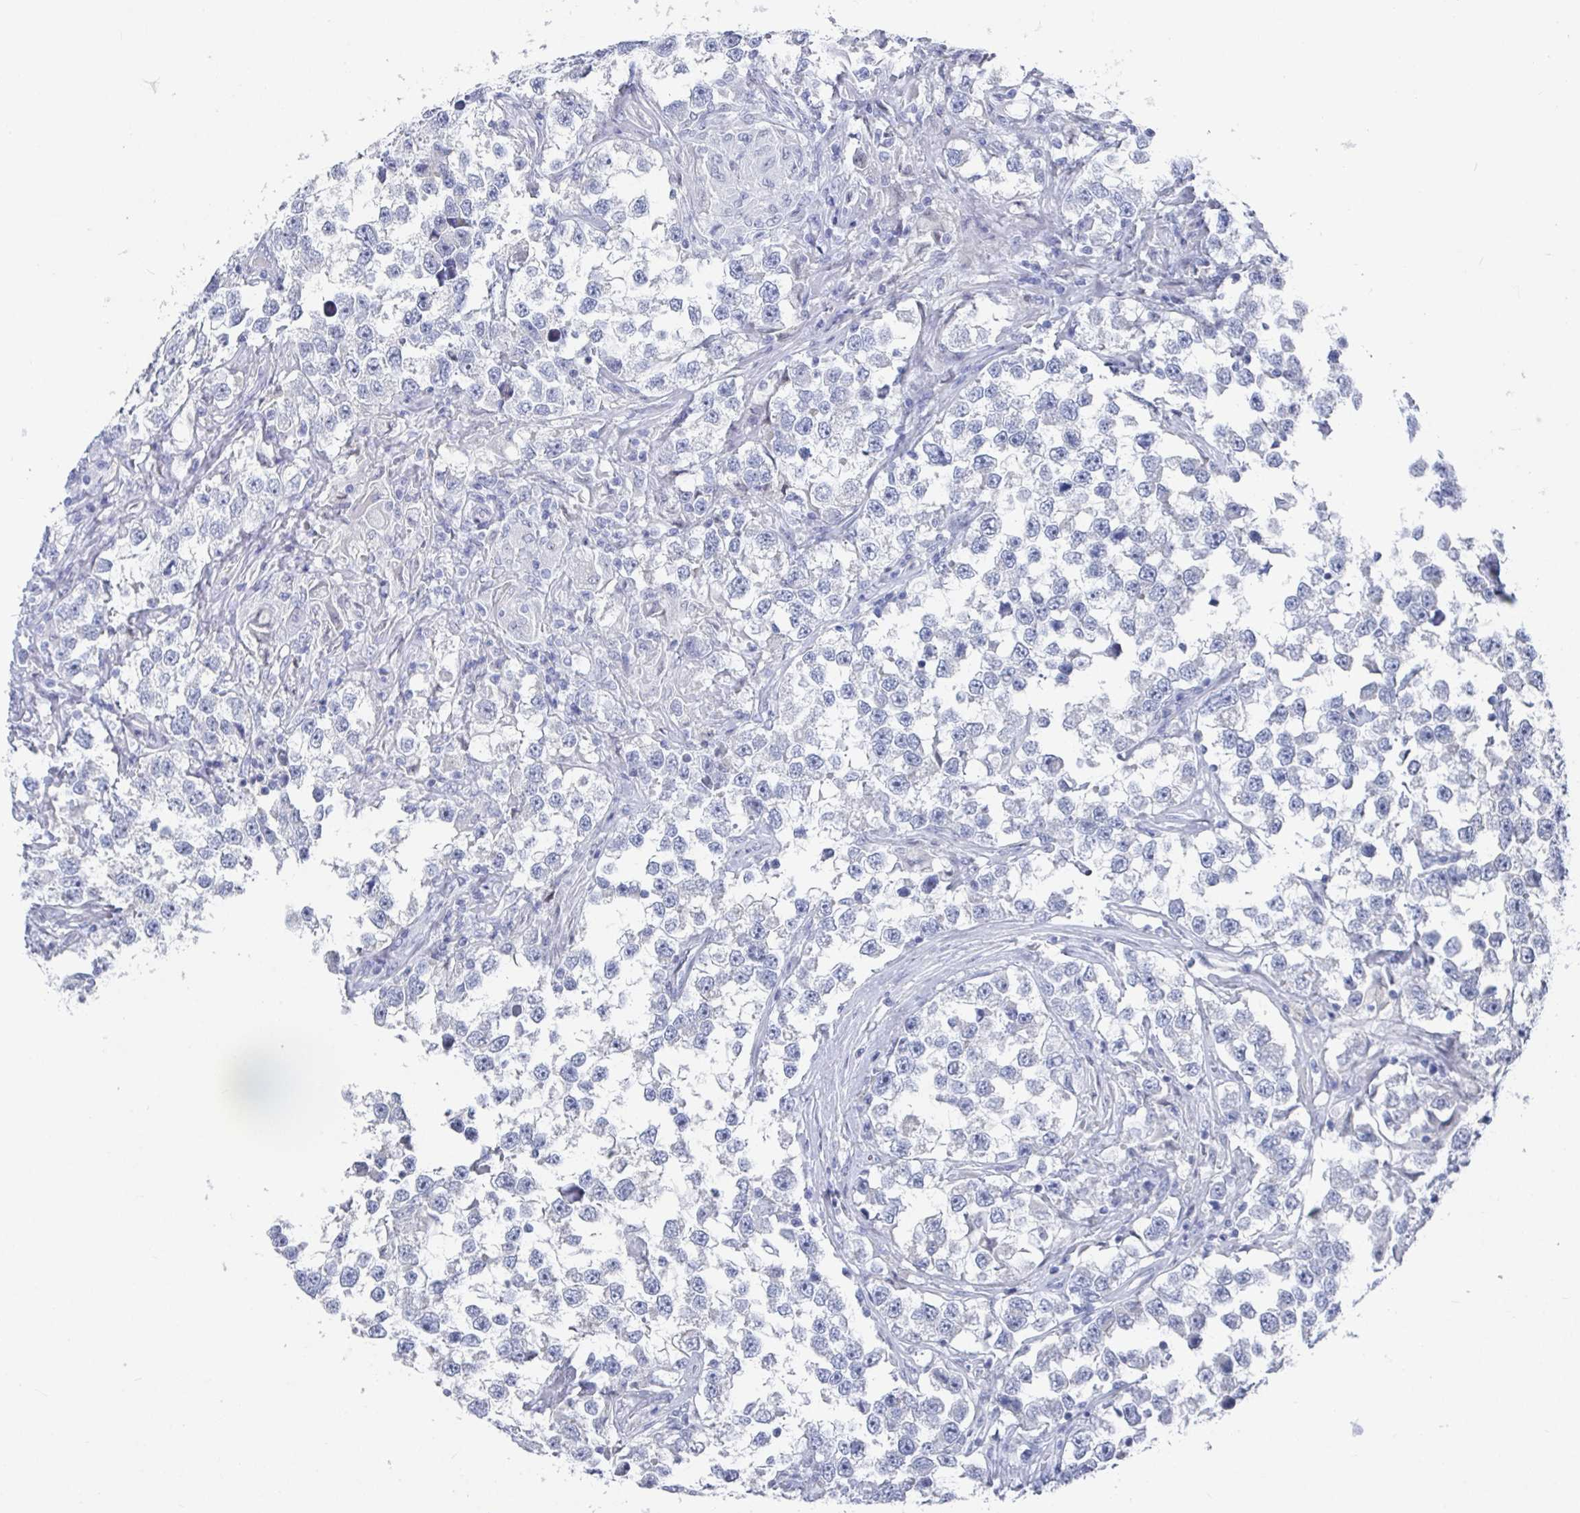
{"staining": {"intensity": "negative", "quantity": "none", "location": "none"}, "tissue": "testis cancer", "cell_type": "Tumor cells", "image_type": "cancer", "snomed": [{"axis": "morphology", "description": "Seminoma, NOS"}, {"axis": "topography", "description": "Testis"}], "caption": "IHC image of neoplastic tissue: human testis cancer (seminoma) stained with DAB (3,3'-diaminobenzidine) reveals no significant protein expression in tumor cells.", "gene": "CAMKV", "patient": {"sex": "male", "age": 46}}